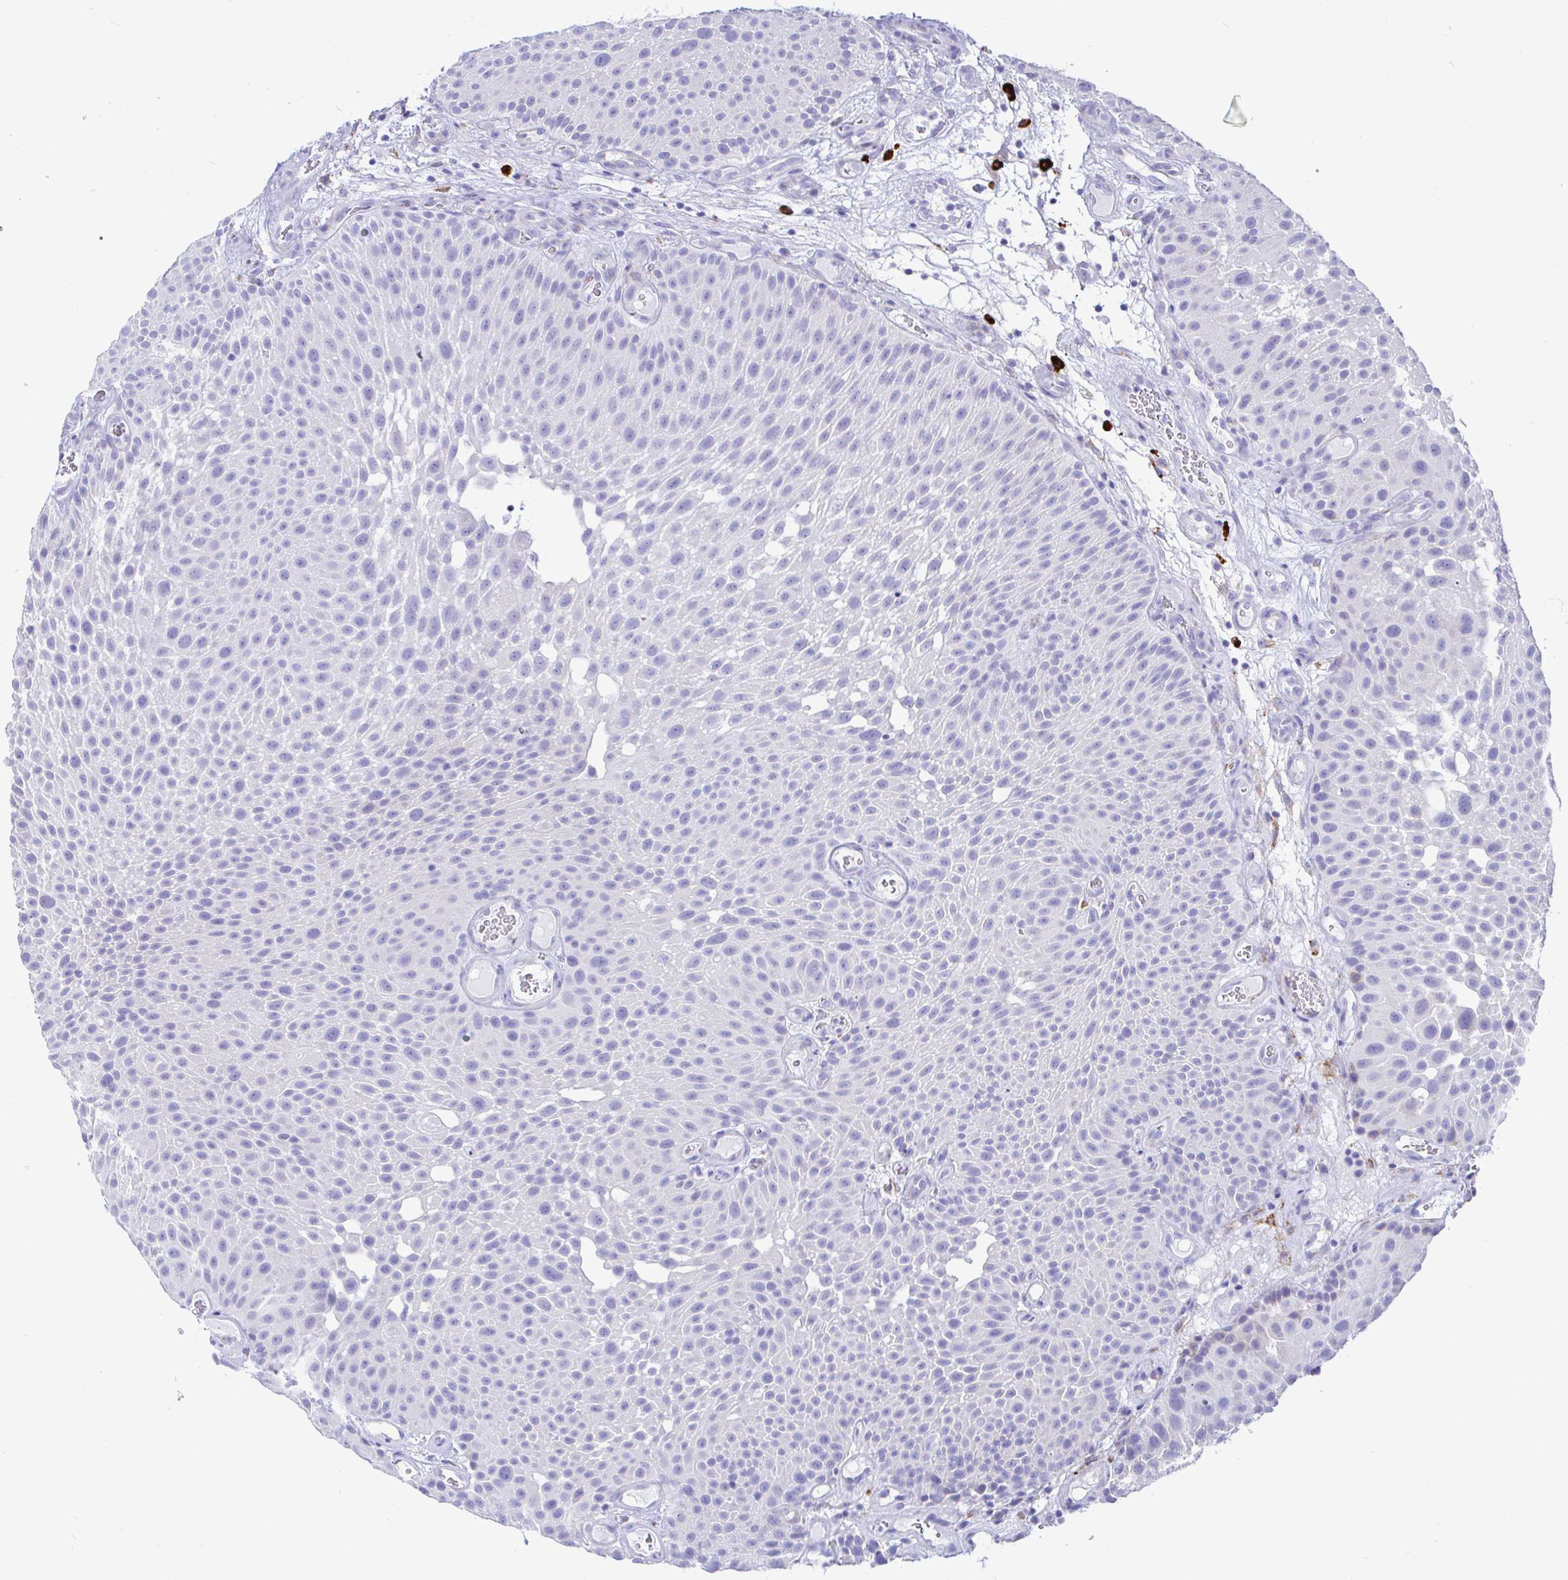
{"staining": {"intensity": "negative", "quantity": "none", "location": "none"}, "tissue": "urothelial cancer", "cell_type": "Tumor cells", "image_type": "cancer", "snomed": [{"axis": "morphology", "description": "Urothelial carcinoma, Low grade"}, {"axis": "topography", "description": "Urinary bladder"}], "caption": "This is a histopathology image of IHC staining of urothelial carcinoma (low-grade), which shows no staining in tumor cells. (DAB (3,3'-diaminobenzidine) IHC, high magnification).", "gene": "CCDC62", "patient": {"sex": "male", "age": 72}}